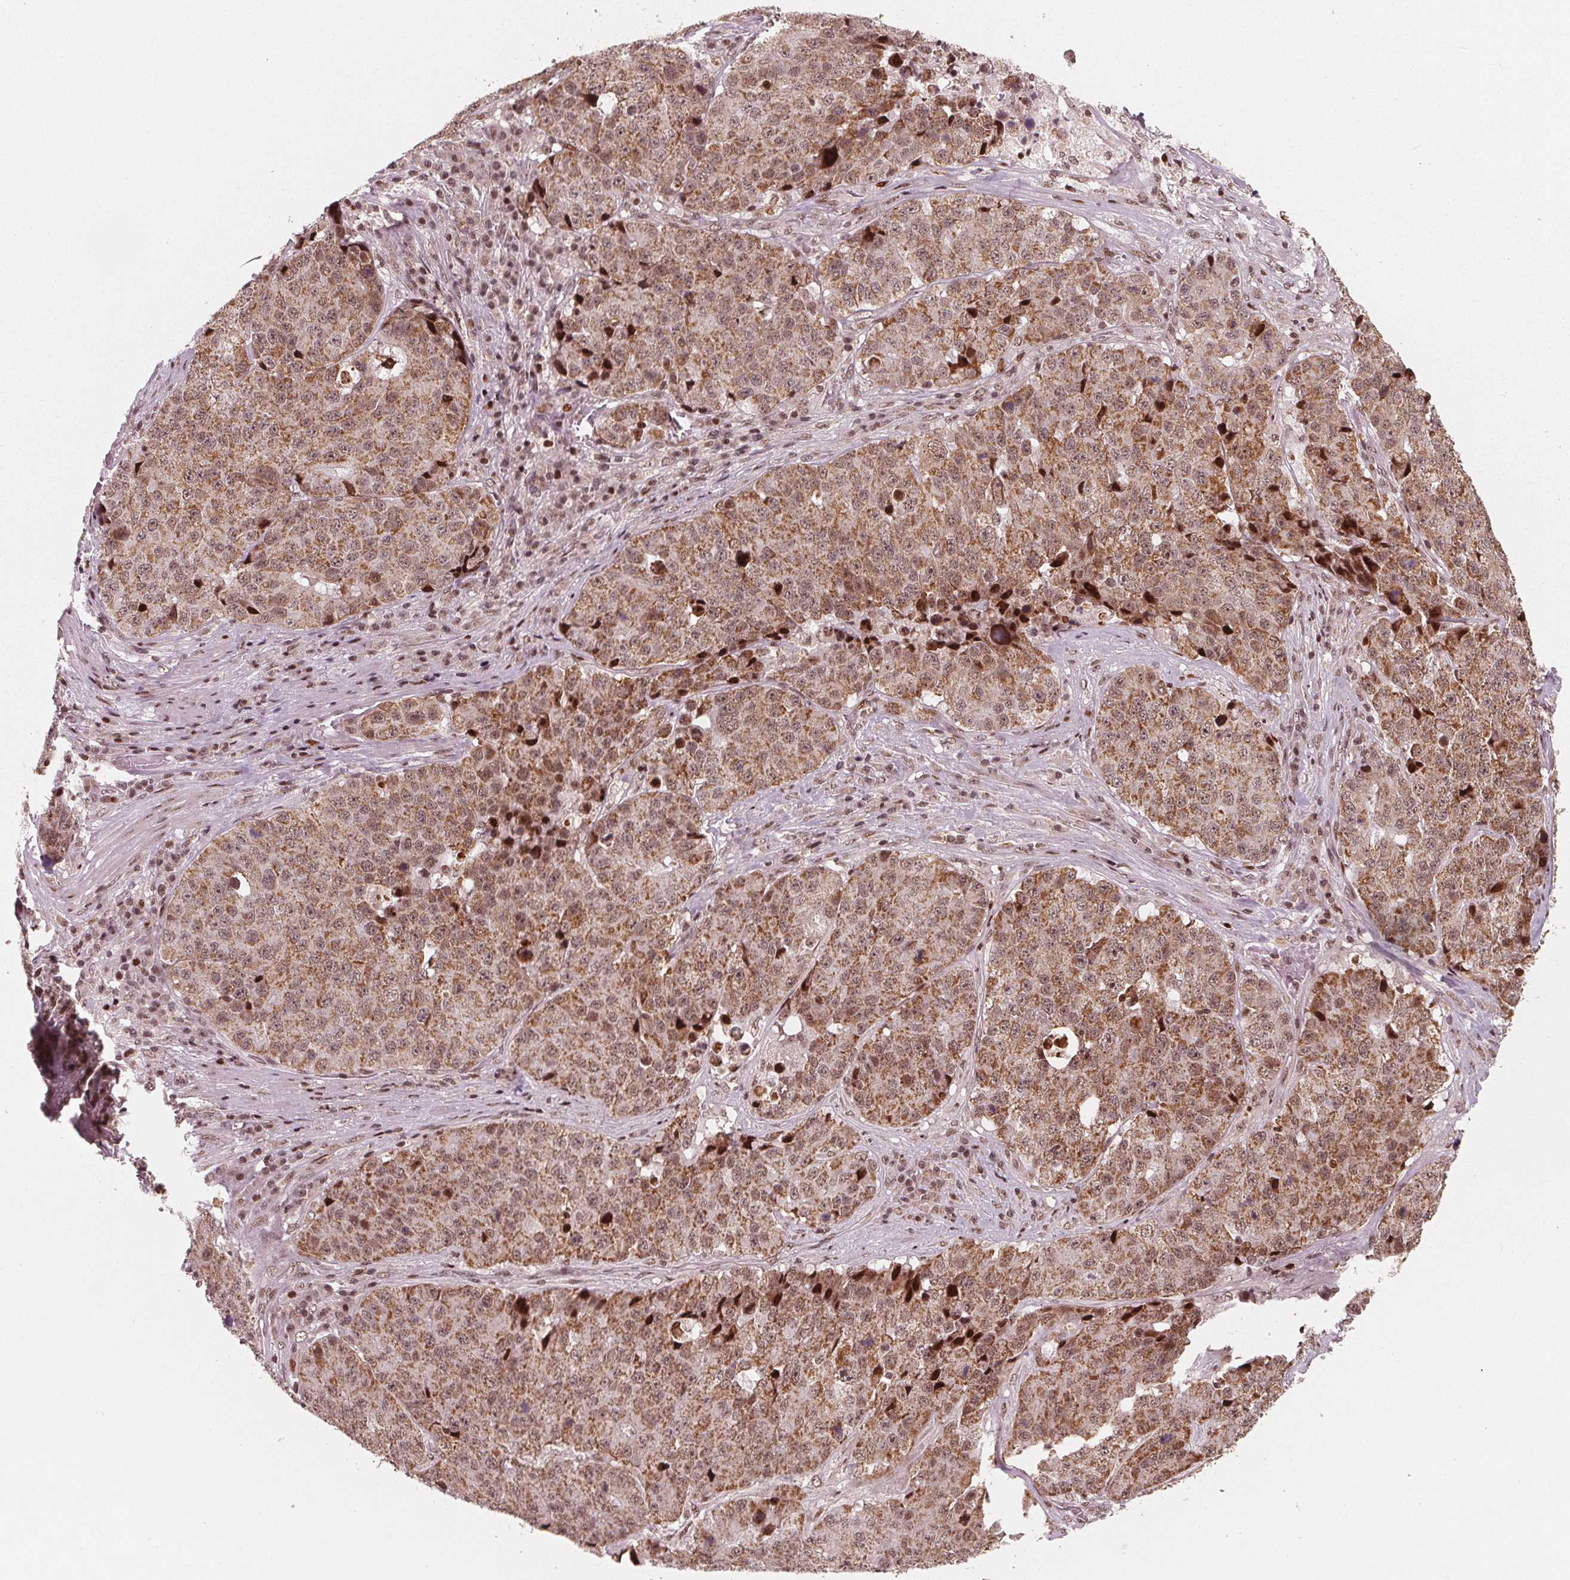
{"staining": {"intensity": "moderate", "quantity": ">75%", "location": "cytoplasmic/membranous"}, "tissue": "stomach cancer", "cell_type": "Tumor cells", "image_type": "cancer", "snomed": [{"axis": "morphology", "description": "Adenocarcinoma, NOS"}, {"axis": "topography", "description": "Stomach"}], "caption": "Stomach cancer tissue displays moderate cytoplasmic/membranous staining in about >75% of tumor cells, visualized by immunohistochemistry. The staining was performed using DAB (3,3'-diaminobenzidine), with brown indicating positive protein expression. Nuclei are stained blue with hematoxylin.", "gene": "SNRNP35", "patient": {"sex": "male", "age": 71}}